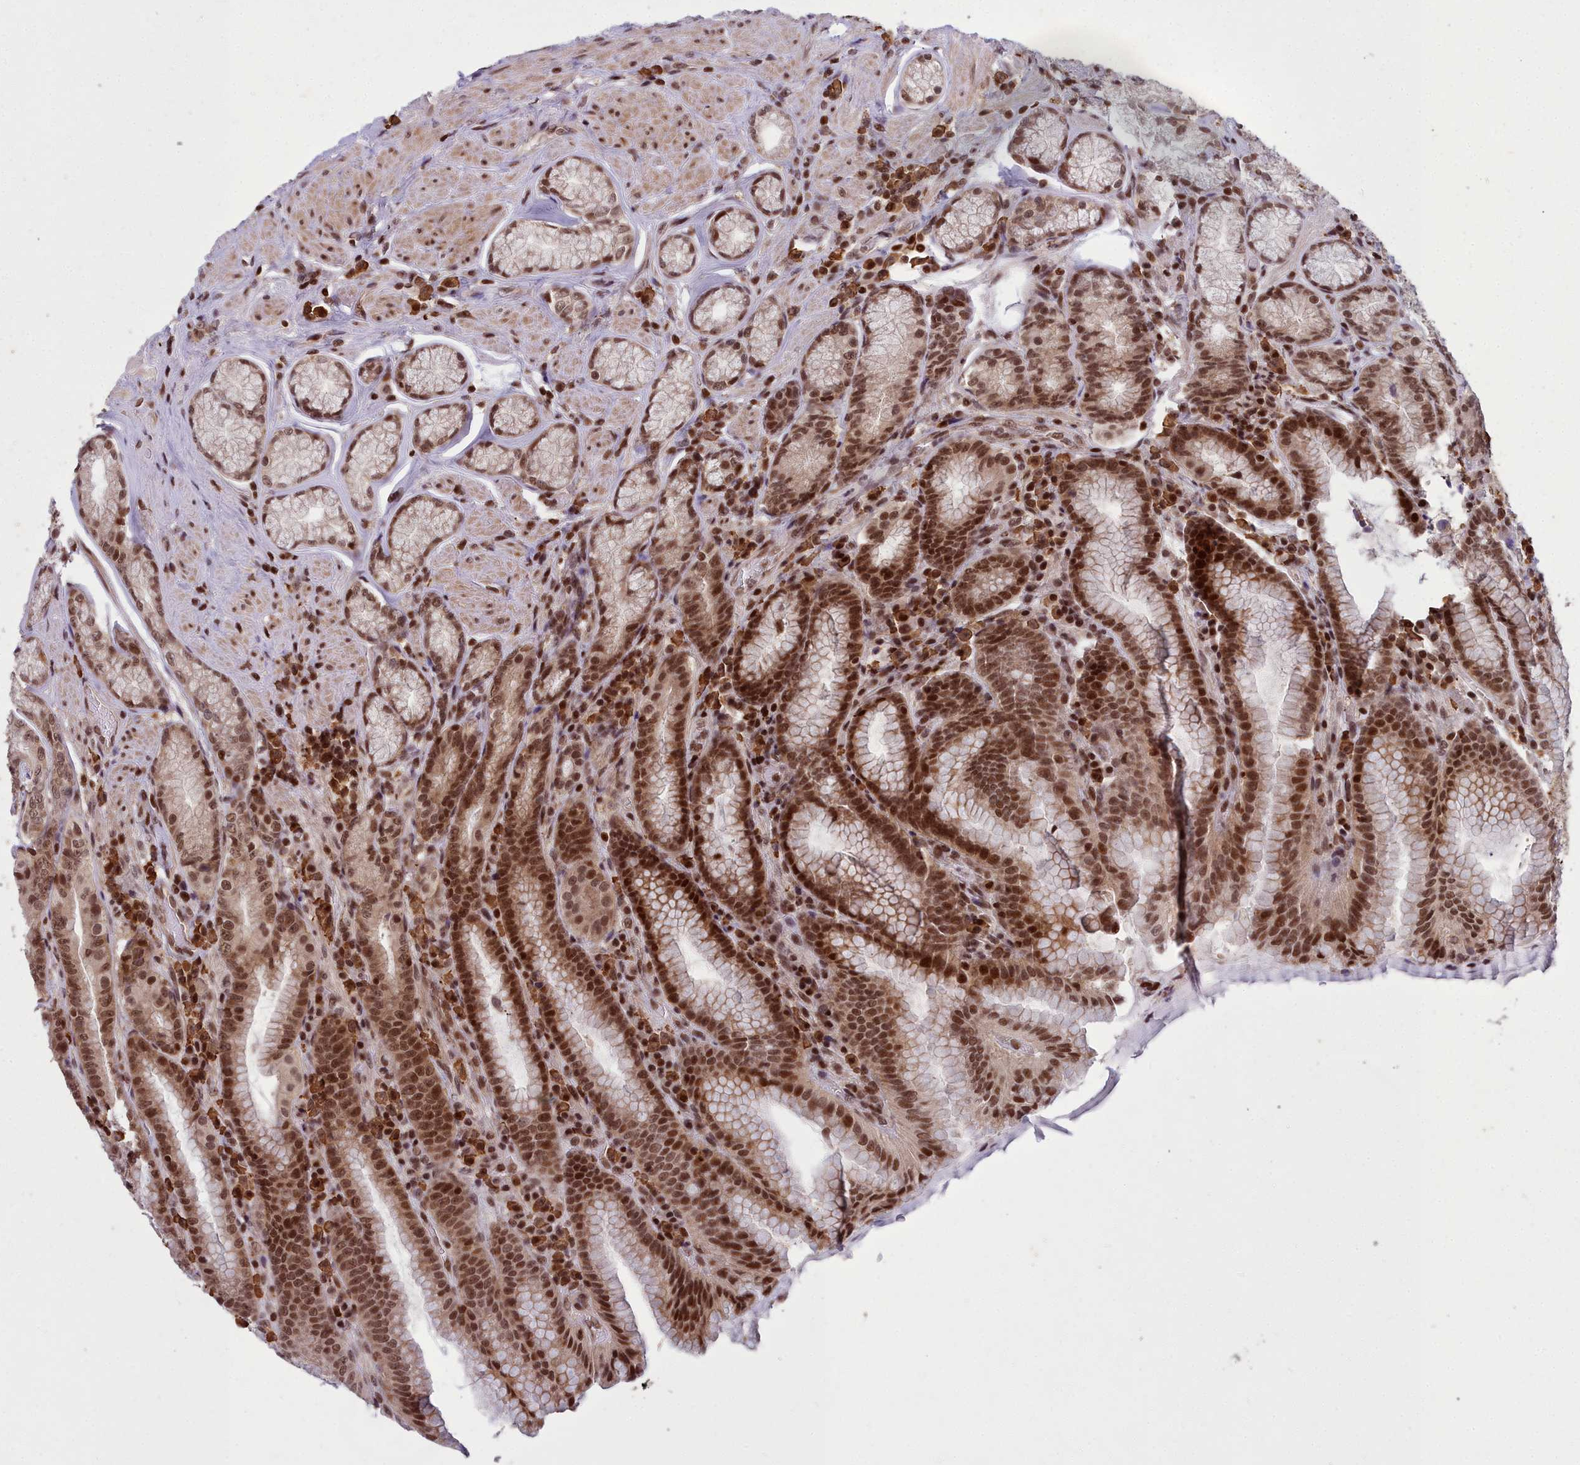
{"staining": {"intensity": "strong", "quantity": ">75%", "location": "nuclear"}, "tissue": "stomach", "cell_type": "Glandular cells", "image_type": "normal", "snomed": [{"axis": "morphology", "description": "Normal tissue, NOS"}, {"axis": "topography", "description": "Stomach, upper"}, {"axis": "topography", "description": "Stomach, lower"}], "caption": "Protein expression analysis of unremarkable stomach displays strong nuclear expression in approximately >75% of glandular cells.", "gene": "GMEB1", "patient": {"sex": "female", "age": 76}}